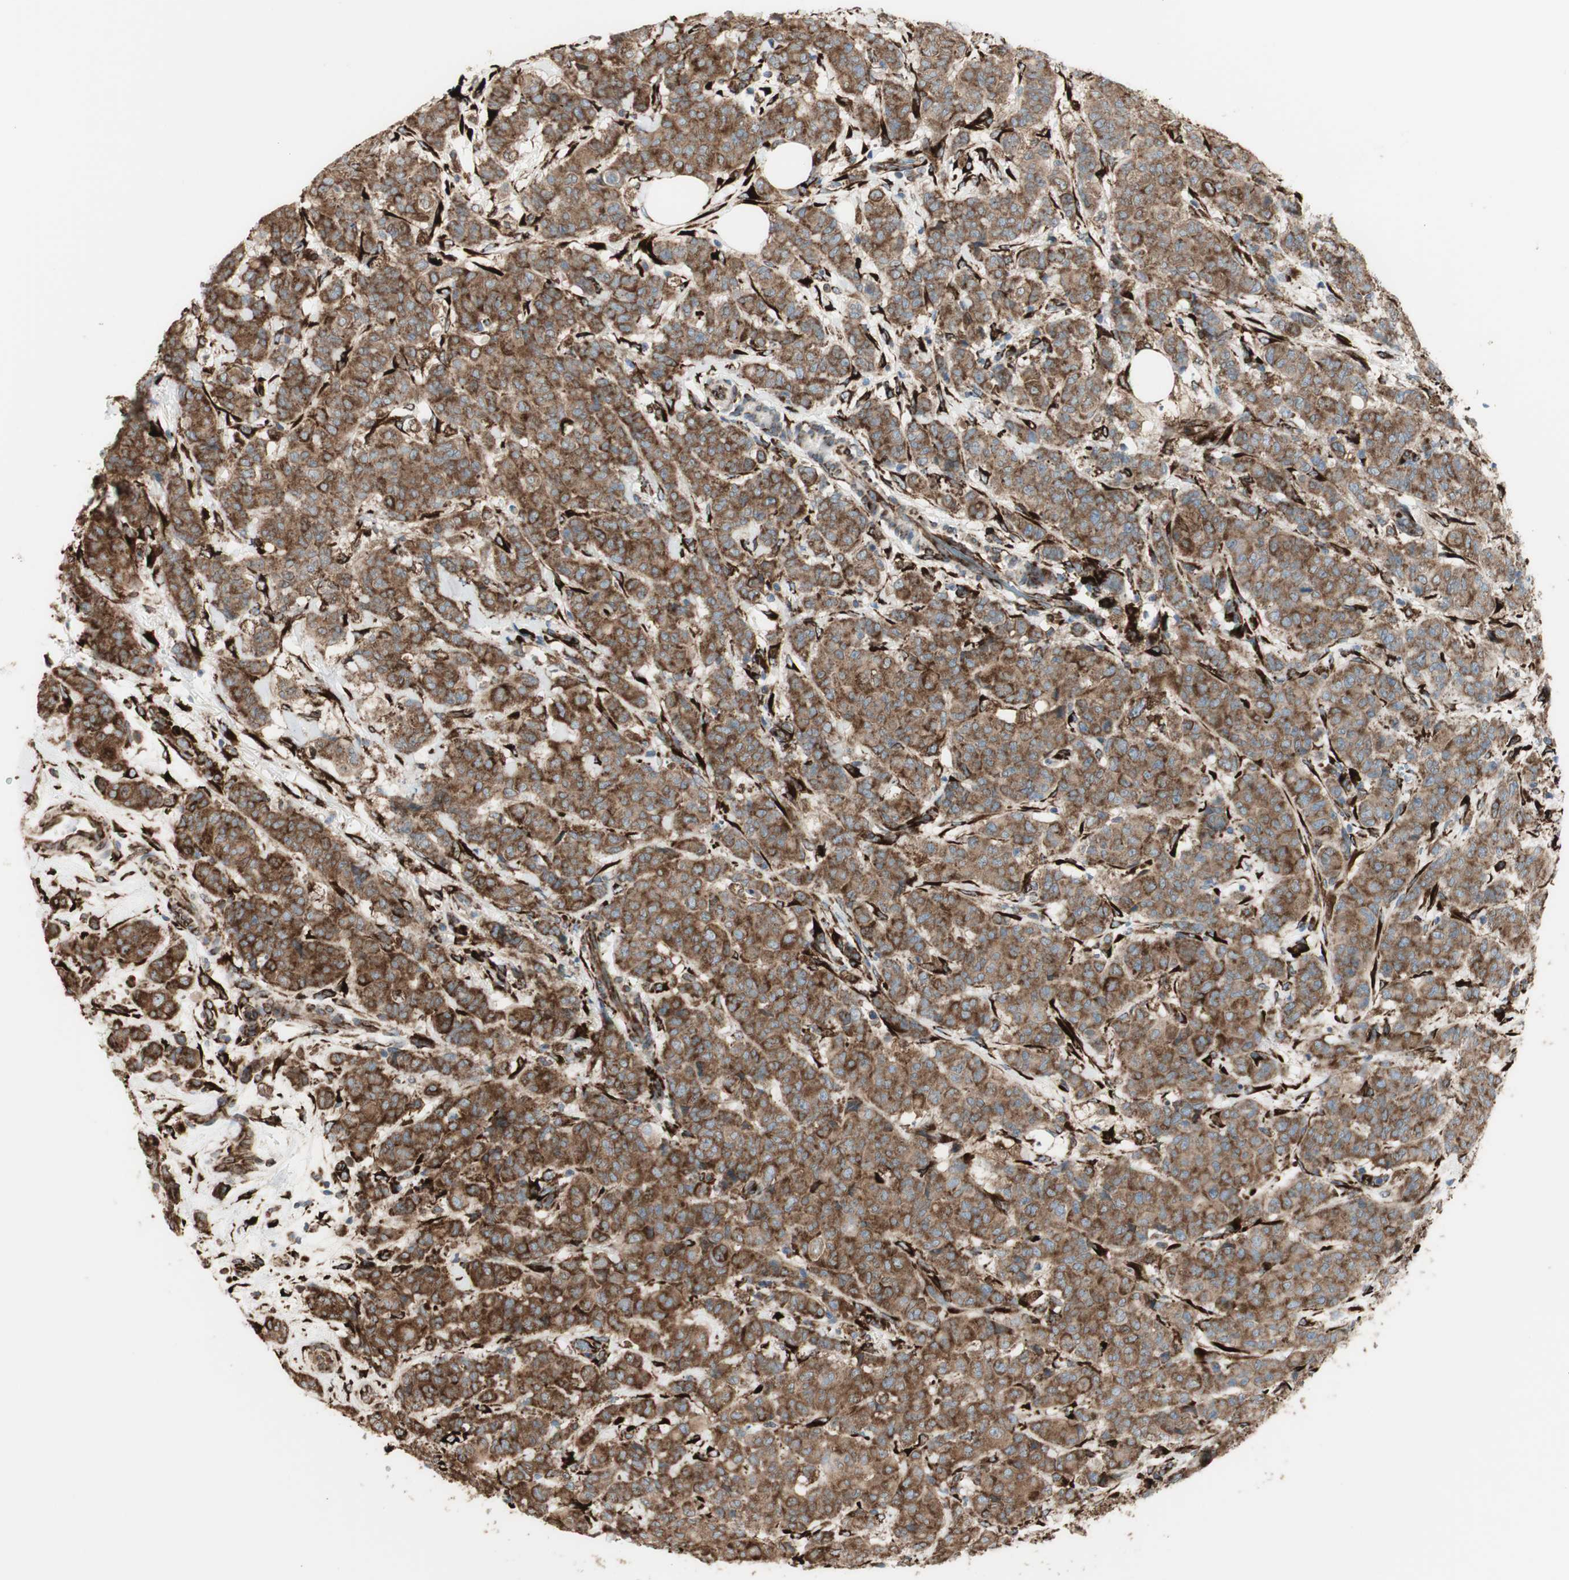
{"staining": {"intensity": "moderate", "quantity": ">75%", "location": "cytoplasmic/membranous"}, "tissue": "breast cancer", "cell_type": "Tumor cells", "image_type": "cancer", "snomed": [{"axis": "morphology", "description": "Duct carcinoma"}, {"axis": "topography", "description": "Breast"}], "caption": "Immunohistochemical staining of human breast invasive ductal carcinoma displays moderate cytoplasmic/membranous protein expression in approximately >75% of tumor cells. (IHC, brightfield microscopy, high magnification).", "gene": "RRBP1", "patient": {"sex": "female", "age": 40}}